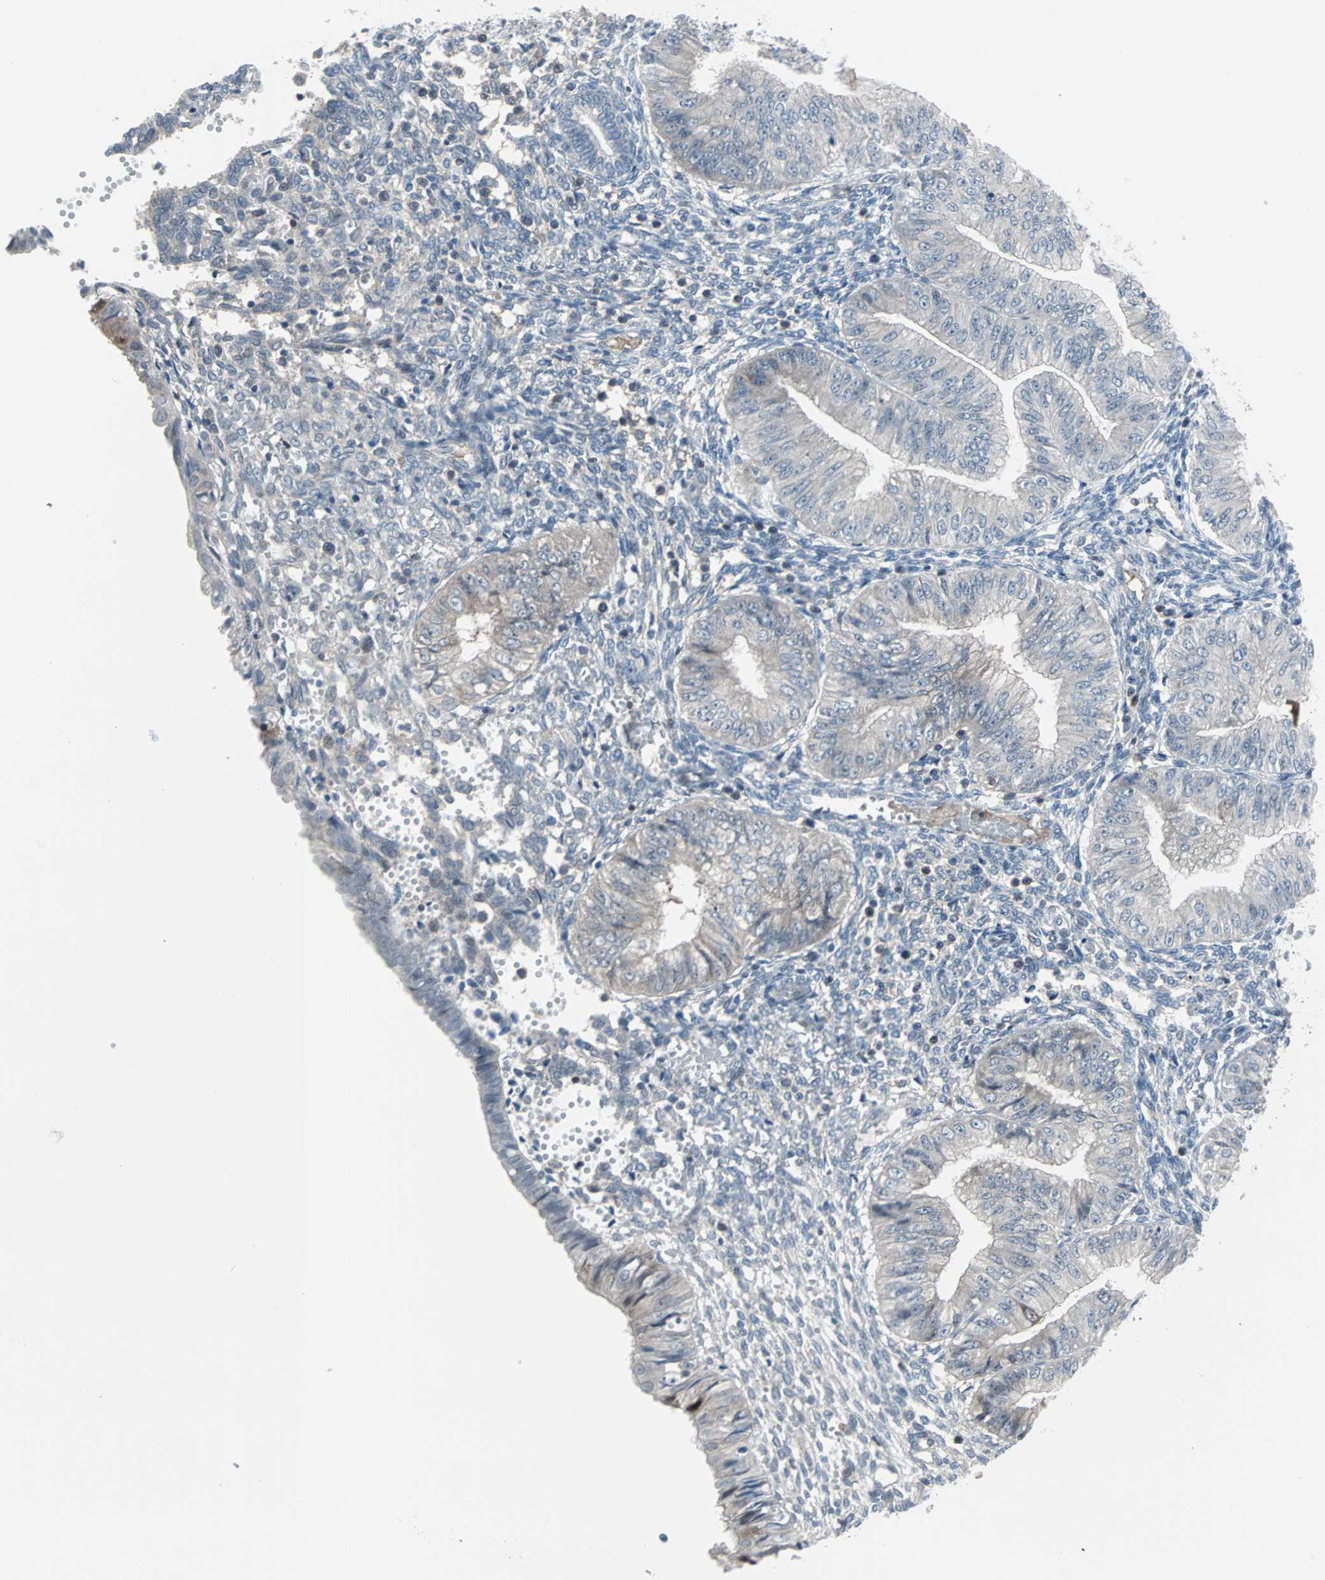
{"staining": {"intensity": "moderate", "quantity": "<25%", "location": "nuclear"}, "tissue": "endometrial cancer", "cell_type": "Tumor cells", "image_type": "cancer", "snomed": [{"axis": "morphology", "description": "Normal tissue, NOS"}, {"axis": "morphology", "description": "Adenocarcinoma, NOS"}, {"axis": "topography", "description": "Endometrium"}], "caption": "Protein staining of adenocarcinoma (endometrial) tissue exhibits moderate nuclear expression in approximately <25% of tumor cells.", "gene": "CASP3", "patient": {"sex": "female", "age": 53}}